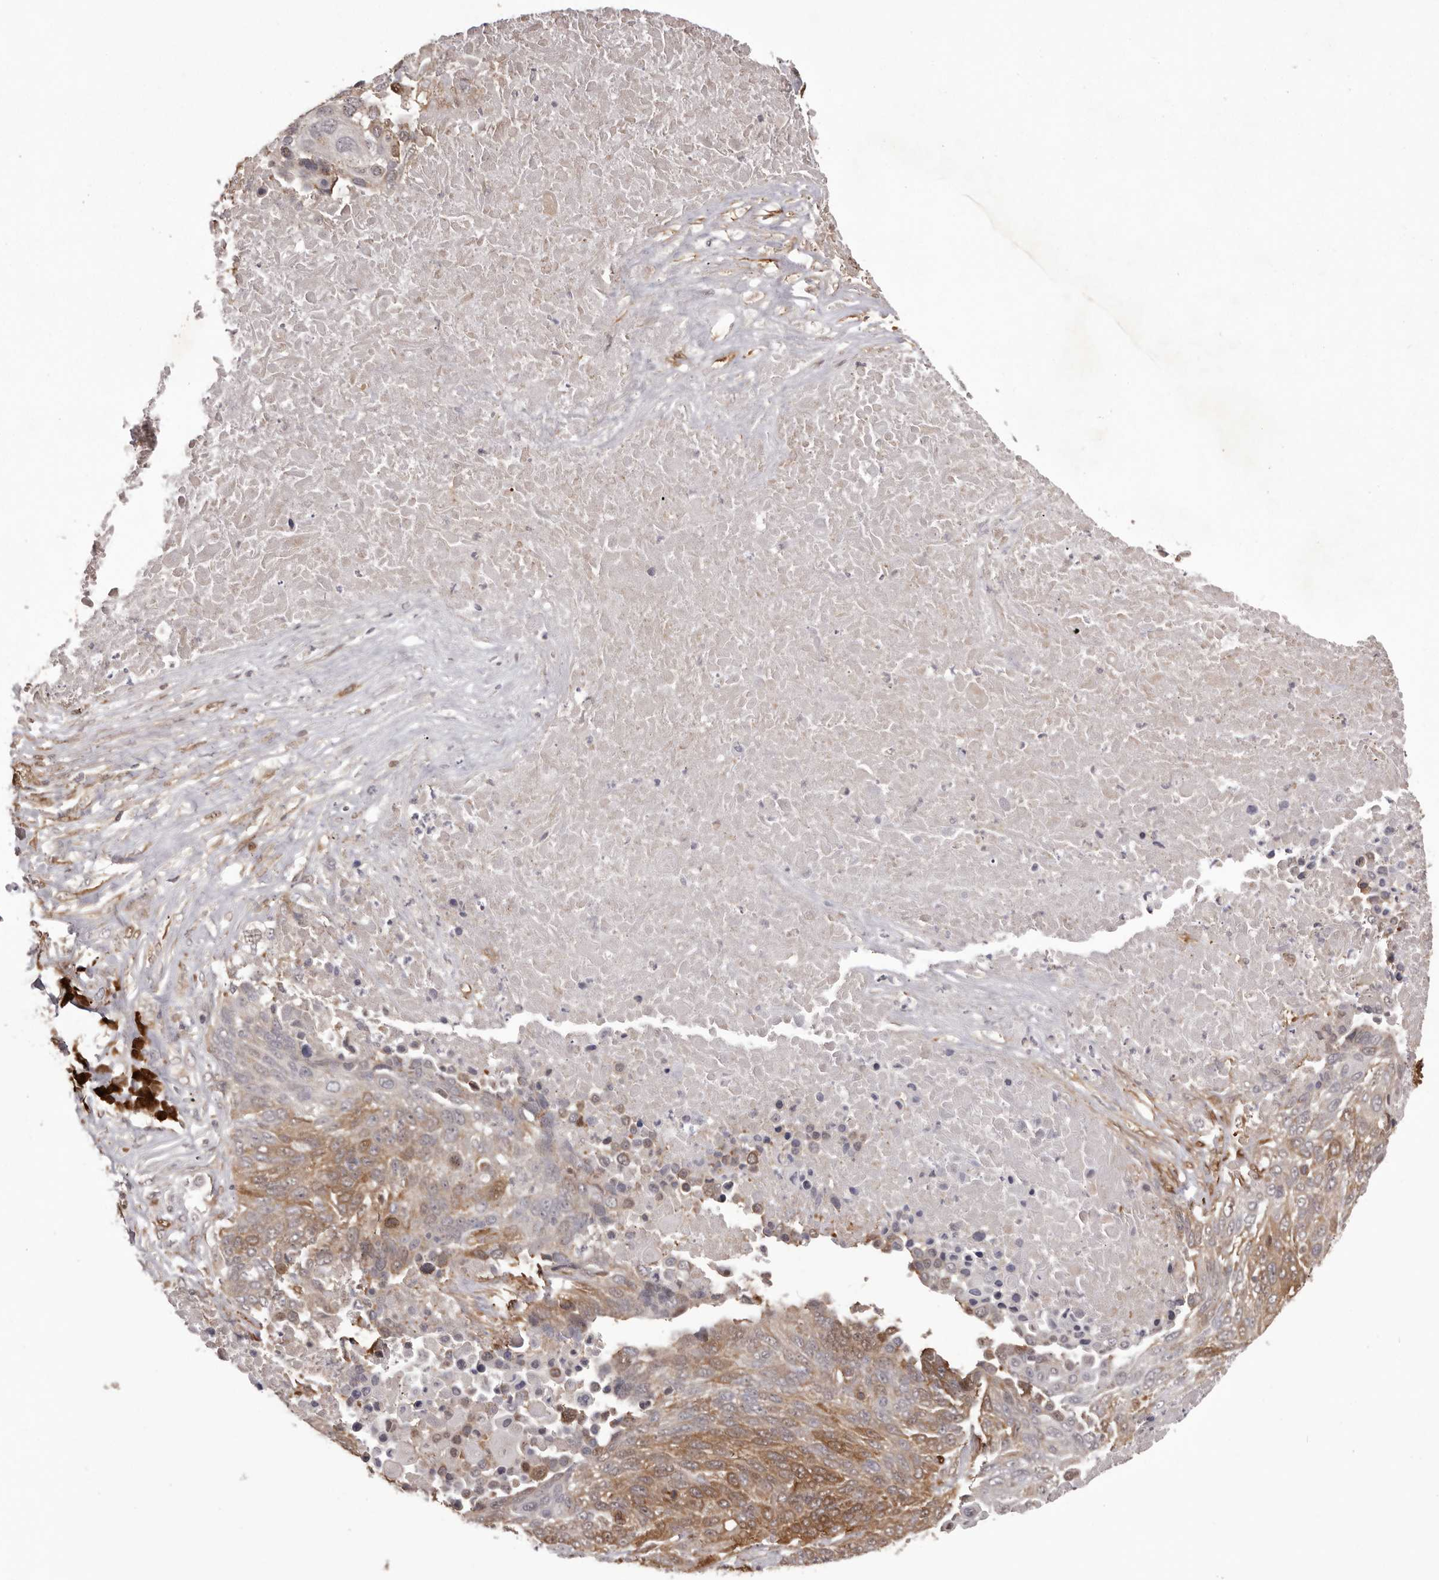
{"staining": {"intensity": "moderate", "quantity": "25%-75%", "location": "cytoplasmic/membranous"}, "tissue": "lung cancer", "cell_type": "Tumor cells", "image_type": "cancer", "snomed": [{"axis": "morphology", "description": "Squamous cell carcinoma, NOS"}, {"axis": "topography", "description": "Lung"}], "caption": "Tumor cells show medium levels of moderate cytoplasmic/membranous expression in about 25%-75% of cells in human lung cancer. The staining was performed using DAB (3,3'-diaminobenzidine) to visualize the protein expression in brown, while the nuclei were stained in blue with hematoxylin (Magnification: 20x).", "gene": "GFOD1", "patient": {"sex": "male", "age": 66}}